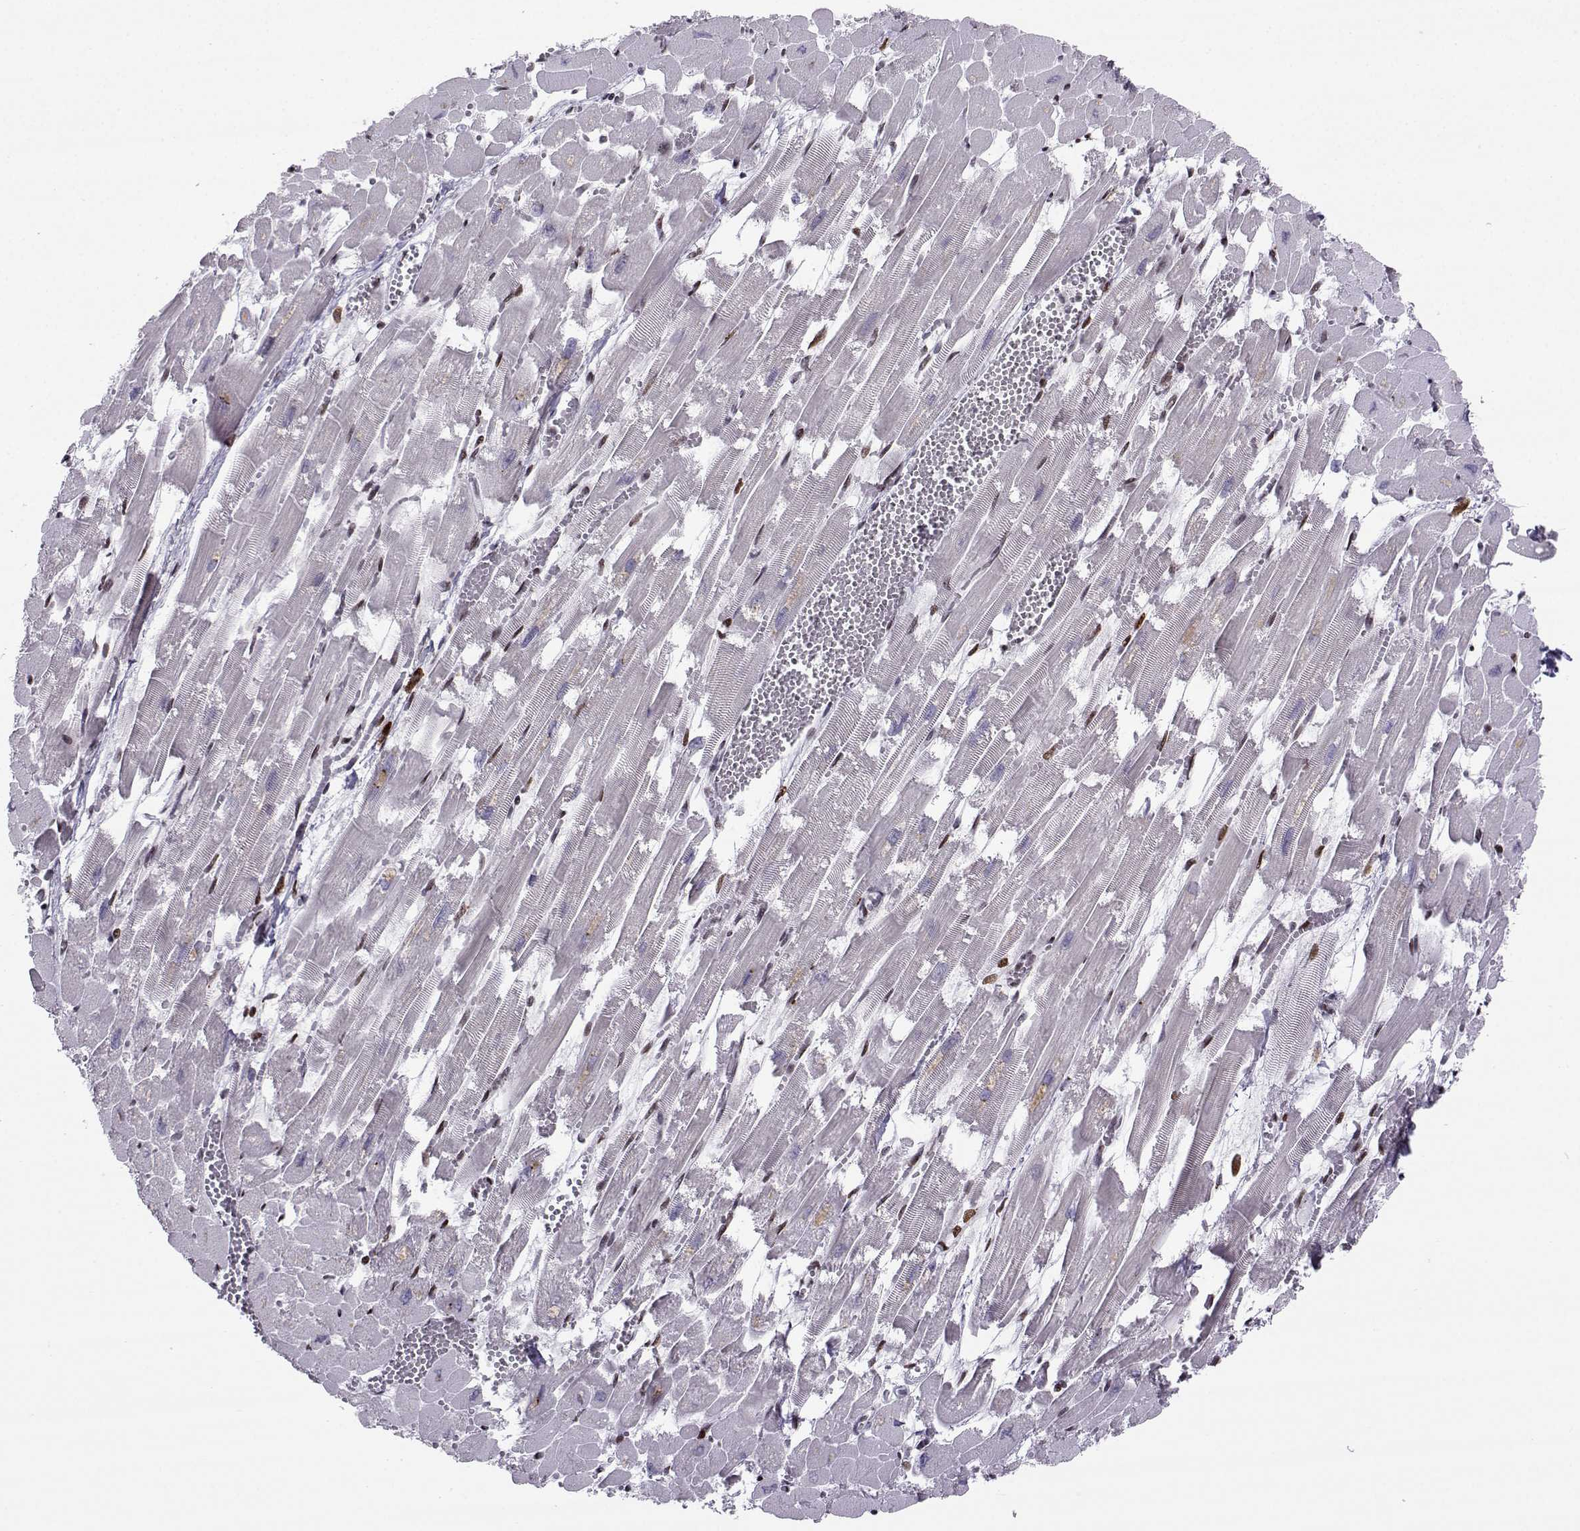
{"staining": {"intensity": "moderate", "quantity": "<25%", "location": "nuclear"}, "tissue": "heart muscle", "cell_type": "Cardiomyocytes", "image_type": "normal", "snomed": [{"axis": "morphology", "description": "Normal tissue, NOS"}, {"axis": "topography", "description": "Heart"}], "caption": "Heart muscle stained for a protein (brown) displays moderate nuclear positive expression in about <25% of cardiomyocytes.", "gene": "ZNF19", "patient": {"sex": "female", "age": 52}}